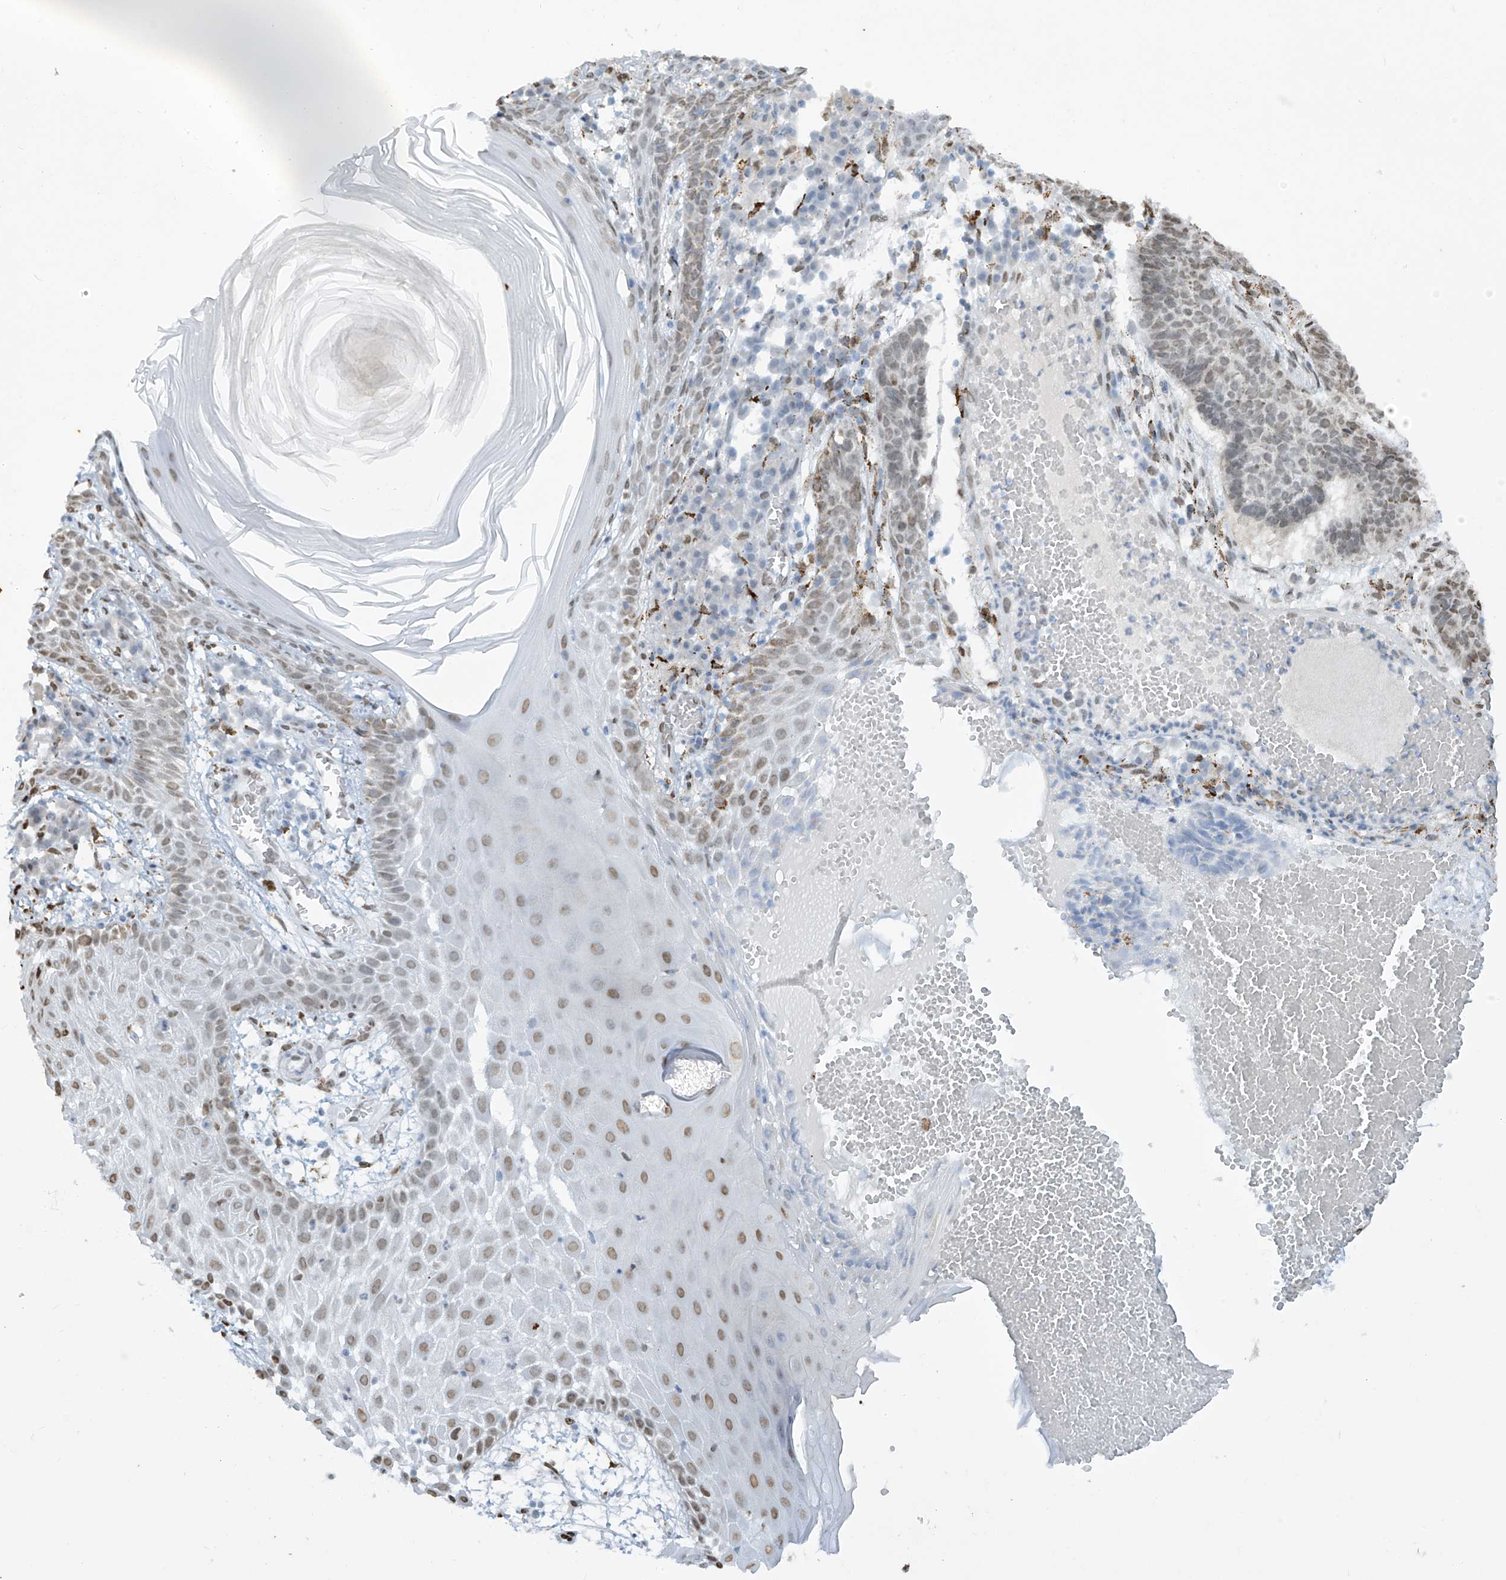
{"staining": {"intensity": "moderate", "quantity": "25%-75%", "location": "nuclear"}, "tissue": "skin cancer", "cell_type": "Tumor cells", "image_type": "cancer", "snomed": [{"axis": "morphology", "description": "Basal cell carcinoma"}, {"axis": "topography", "description": "Skin"}], "caption": "Skin basal cell carcinoma stained for a protein (brown) exhibits moderate nuclear positive positivity in approximately 25%-75% of tumor cells.", "gene": "PM20D2", "patient": {"sex": "male", "age": 85}}